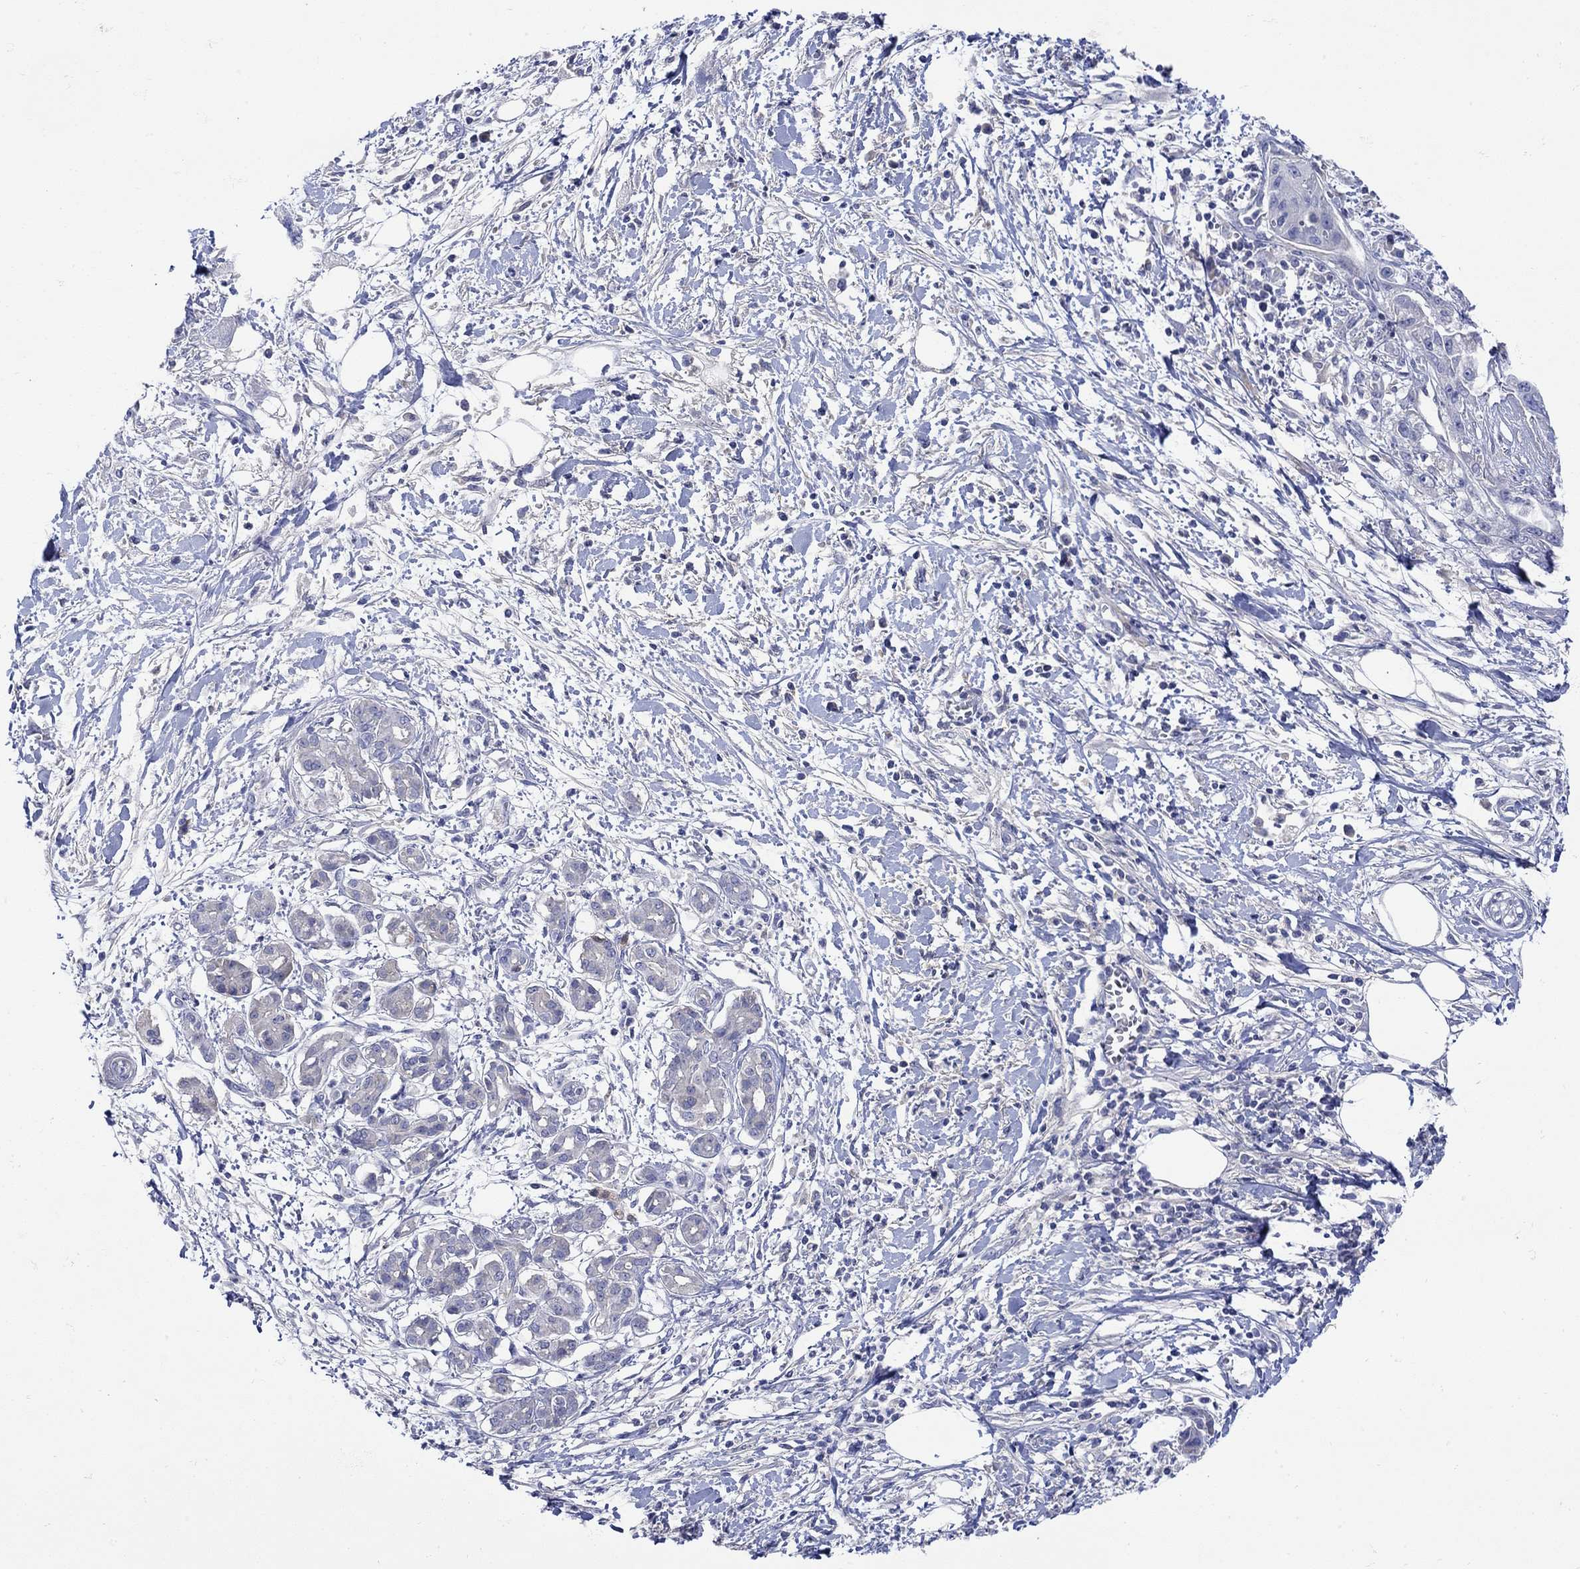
{"staining": {"intensity": "negative", "quantity": "none", "location": "none"}, "tissue": "pancreatic cancer", "cell_type": "Tumor cells", "image_type": "cancer", "snomed": [{"axis": "morphology", "description": "Adenocarcinoma, NOS"}, {"axis": "topography", "description": "Pancreas"}], "caption": "High power microscopy image of an IHC photomicrograph of pancreatic cancer (adenocarcinoma), revealing no significant staining in tumor cells.", "gene": "MSI1", "patient": {"sex": "male", "age": 72}}